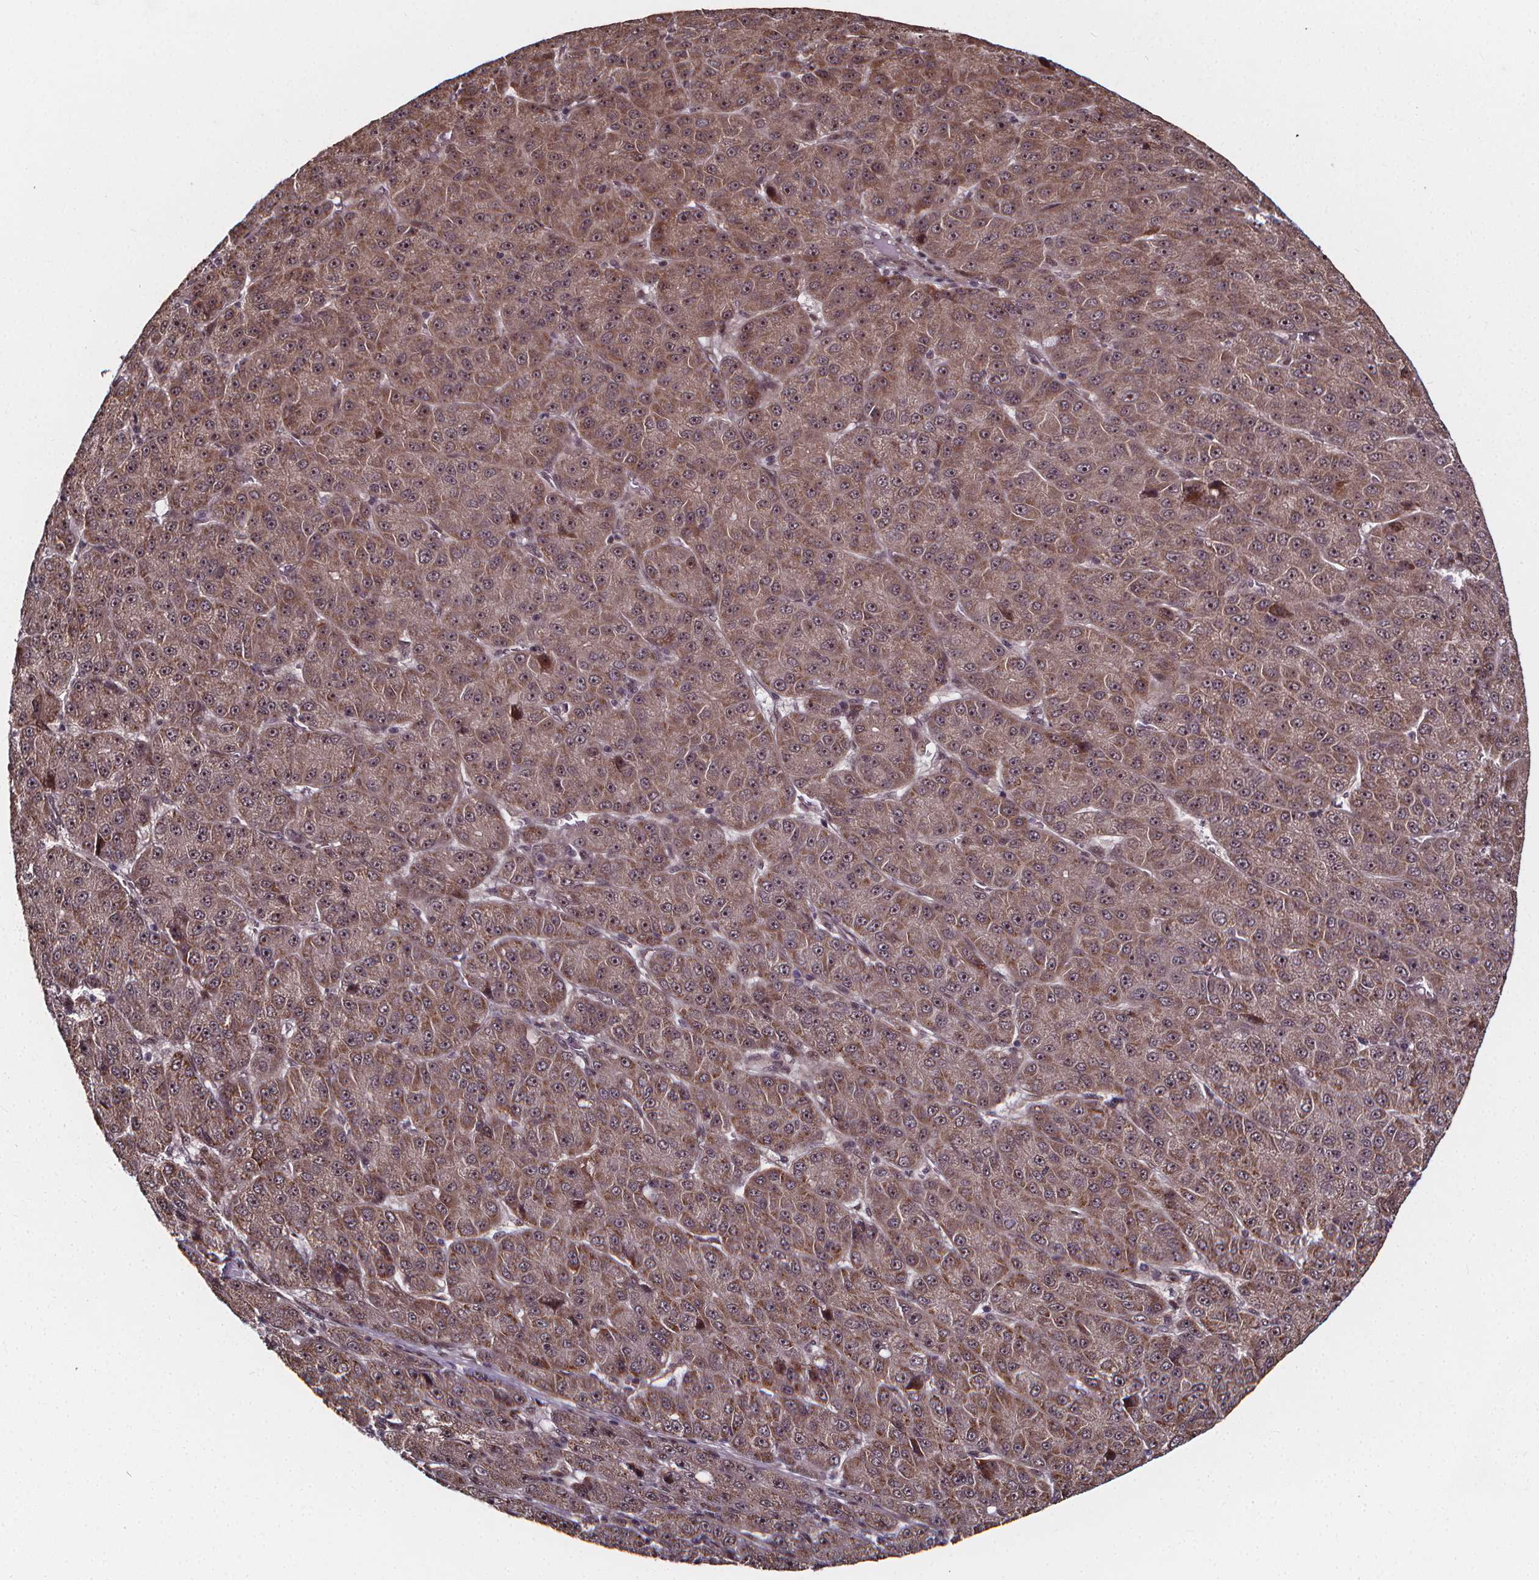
{"staining": {"intensity": "weak", "quantity": "25%-75%", "location": "cytoplasmic/membranous,nuclear"}, "tissue": "liver cancer", "cell_type": "Tumor cells", "image_type": "cancer", "snomed": [{"axis": "morphology", "description": "Carcinoma, Hepatocellular, NOS"}, {"axis": "topography", "description": "Liver"}], "caption": "Immunohistochemistry staining of liver cancer (hepatocellular carcinoma), which demonstrates low levels of weak cytoplasmic/membranous and nuclear staining in approximately 25%-75% of tumor cells indicating weak cytoplasmic/membranous and nuclear protein positivity. The staining was performed using DAB (3,3'-diaminobenzidine) (brown) for protein detection and nuclei were counterstained in hematoxylin (blue).", "gene": "DDIT3", "patient": {"sex": "male", "age": 67}}